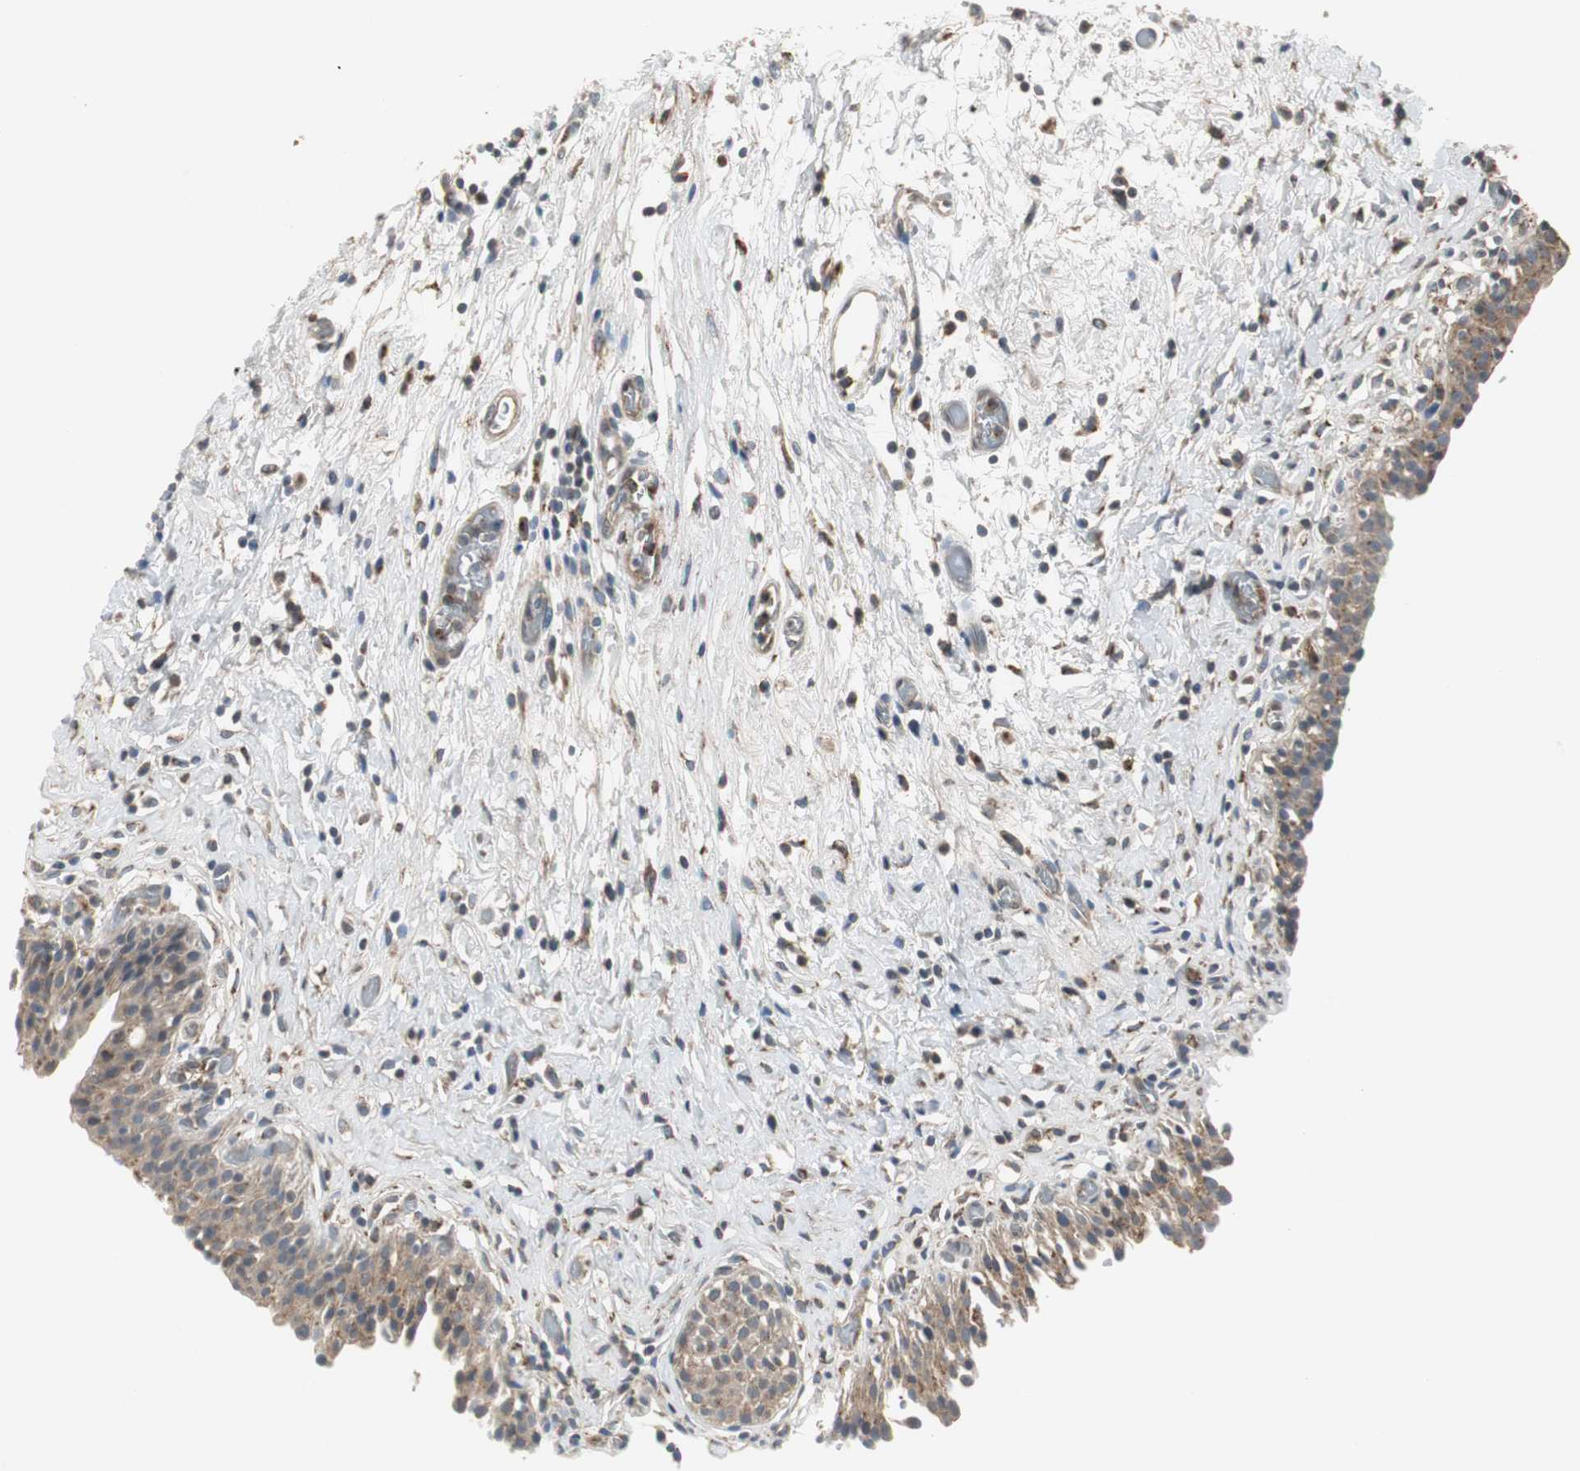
{"staining": {"intensity": "moderate", "quantity": ">75%", "location": "cytoplasmic/membranous"}, "tissue": "urinary bladder", "cell_type": "Urothelial cells", "image_type": "normal", "snomed": [{"axis": "morphology", "description": "Normal tissue, NOS"}, {"axis": "topography", "description": "Urinary bladder"}], "caption": "Protein analysis of unremarkable urinary bladder shows moderate cytoplasmic/membranous staining in approximately >75% of urothelial cells.", "gene": "JTB", "patient": {"sex": "male", "age": 51}}